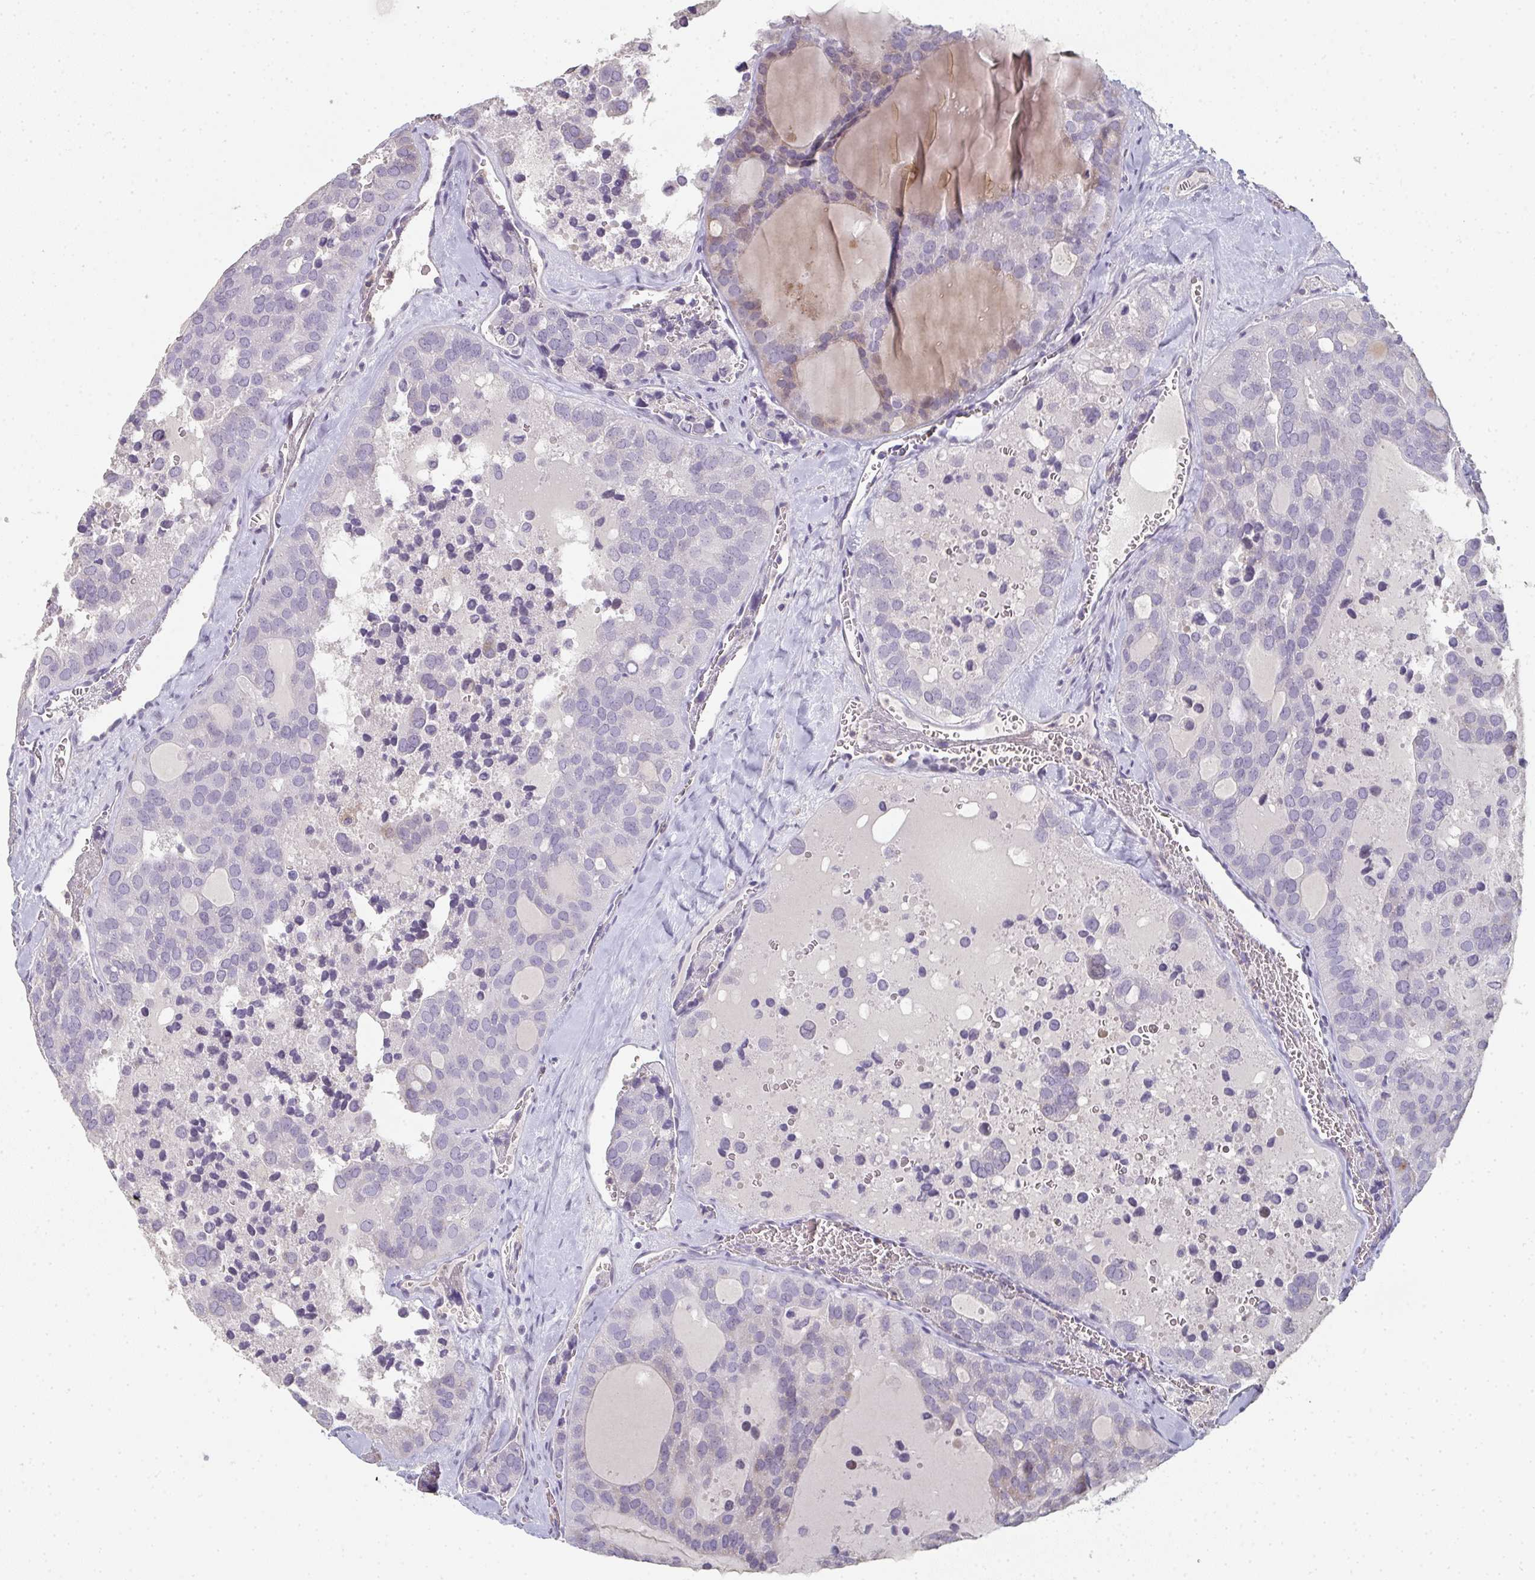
{"staining": {"intensity": "negative", "quantity": "none", "location": "none"}, "tissue": "thyroid cancer", "cell_type": "Tumor cells", "image_type": "cancer", "snomed": [{"axis": "morphology", "description": "Follicular adenoma carcinoma, NOS"}, {"axis": "topography", "description": "Thyroid gland"}], "caption": "Histopathology image shows no significant protein expression in tumor cells of thyroid cancer (follicular adenoma carcinoma). Brightfield microscopy of IHC stained with DAB (brown) and hematoxylin (blue), captured at high magnification.", "gene": "A1CF", "patient": {"sex": "male", "age": 75}}